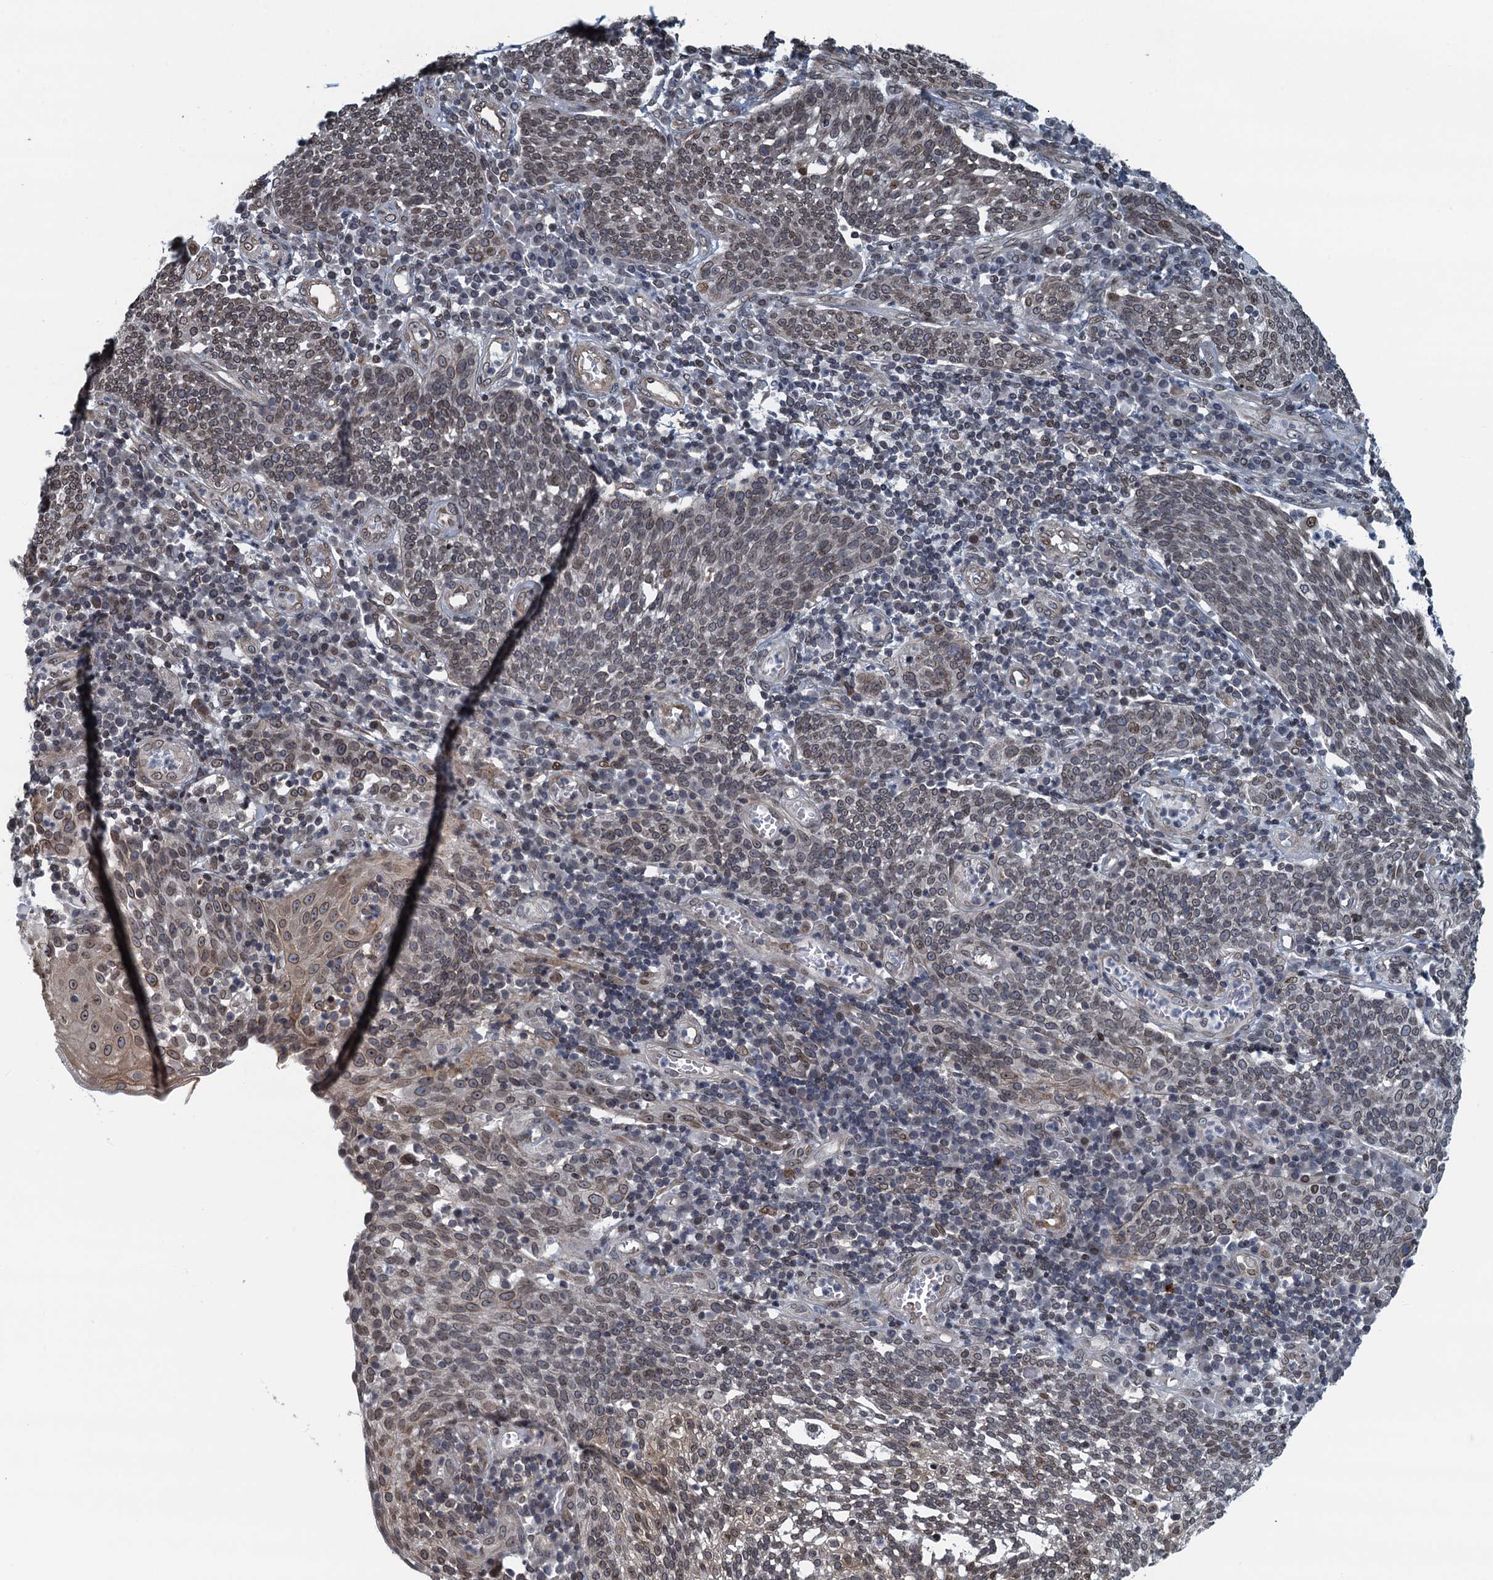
{"staining": {"intensity": "weak", "quantity": ">75%", "location": "cytoplasmic/membranous,nuclear"}, "tissue": "cervical cancer", "cell_type": "Tumor cells", "image_type": "cancer", "snomed": [{"axis": "morphology", "description": "Squamous cell carcinoma, NOS"}, {"axis": "topography", "description": "Cervix"}], "caption": "DAB immunohistochemical staining of human squamous cell carcinoma (cervical) exhibits weak cytoplasmic/membranous and nuclear protein positivity in approximately >75% of tumor cells. The protein of interest is shown in brown color, while the nuclei are stained blue.", "gene": "CCDC34", "patient": {"sex": "female", "age": 34}}